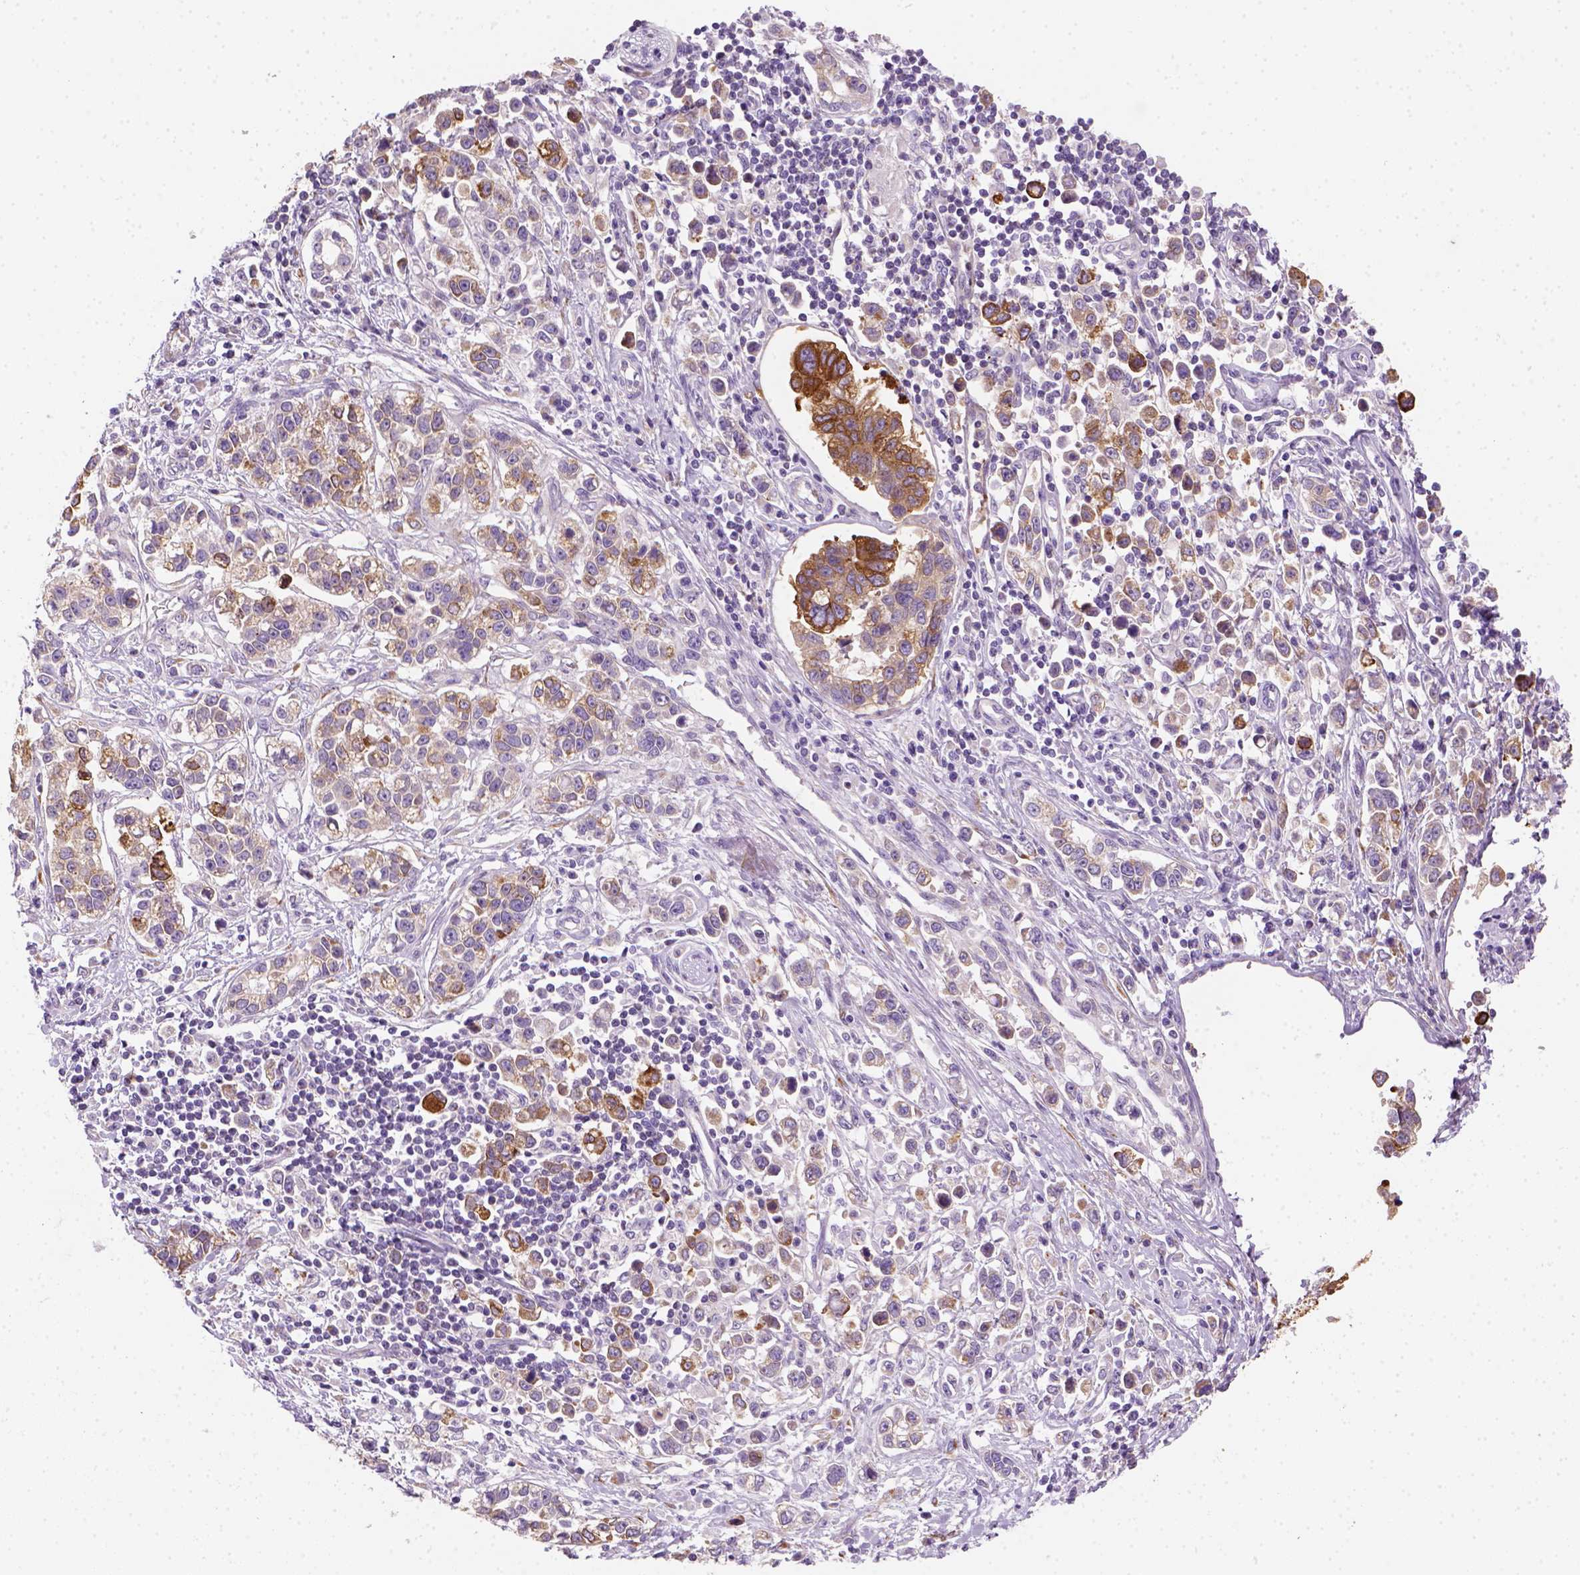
{"staining": {"intensity": "moderate", "quantity": "25%-75%", "location": "cytoplasmic/membranous"}, "tissue": "stomach cancer", "cell_type": "Tumor cells", "image_type": "cancer", "snomed": [{"axis": "morphology", "description": "Adenocarcinoma, NOS"}, {"axis": "topography", "description": "Stomach"}], "caption": "The micrograph displays staining of stomach cancer (adenocarcinoma), revealing moderate cytoplasmic/membranous protein positivity (brown color) within tumor cells.", "gene": "CES2", "patient": {"sex": "male", "age": 93}}